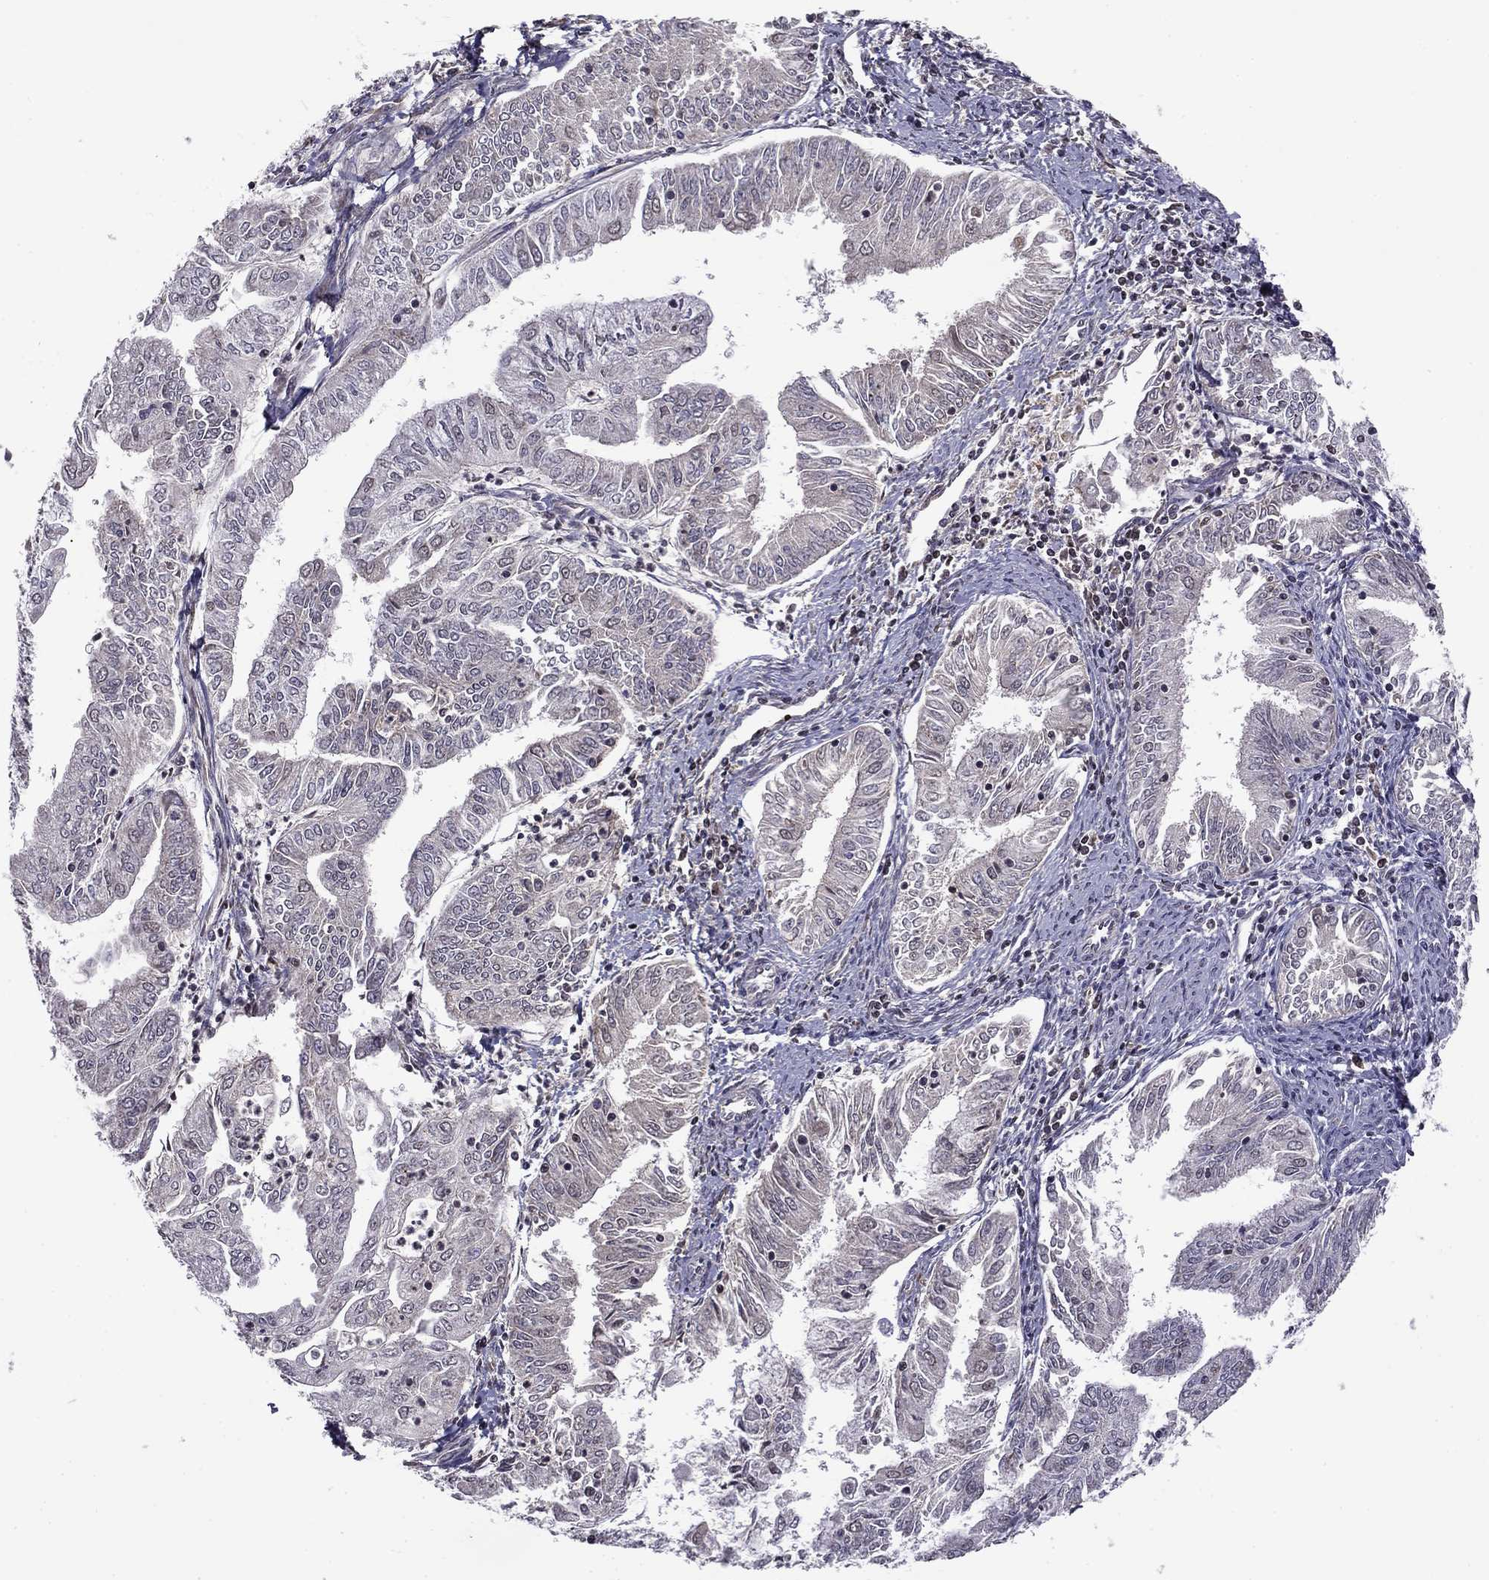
{"staining": {"intensity": "negative", "quantity": "none", "location": "none"}, "tissue": "endometrial cancer", "cell_type": "Tumor cells", "image_type": "cancer", "snomed": [{"axis": "morphology", "description": "Adenocarcinoma, NOS"}, {"axis": "topography", "description": "Endometrium"}], "caption": "The immunohistochemistry (IHC) histopathology image has no significant expression in tumor cells of adenocarcinoma (endometrial) tissue. (Immunohistochemistry (ihc), brightfield microscopy, high magnification).", "gene": "HCN1", "patient": {"sex": "female", "age": 56}}